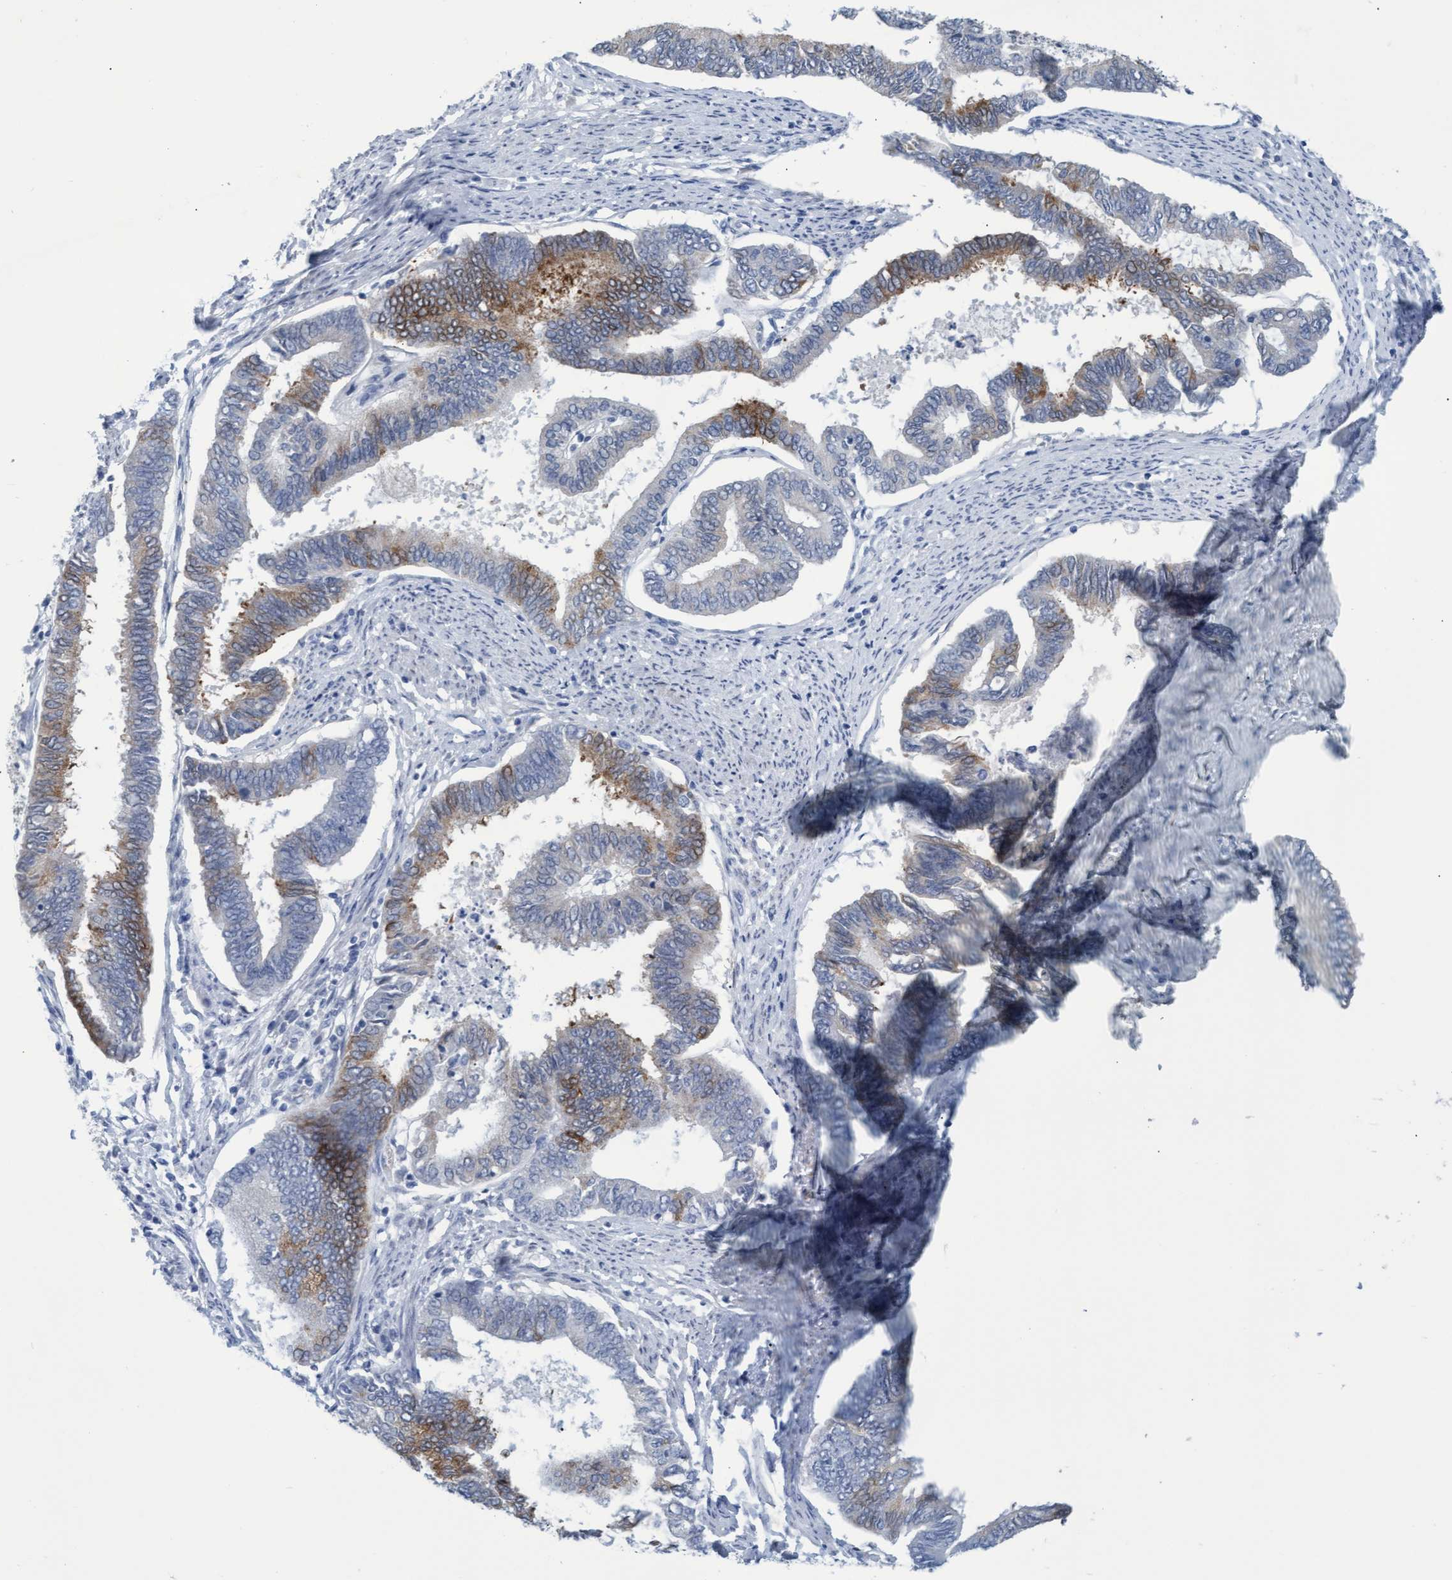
{"staining": {"intensity": "moderate", "quantity": "<25%", "location": "cytoplasmic/membranous"}, "tissue": "endometrial cancer", "cell_type": "Tumor cells", "image_type": "cancer", "snomed": [{"axis": "morphology", "description": "Adenocarcinoma, NOS"}, {"axis": "topography", "description": "Endometrium"}], "caption": "This is a histology image of immunohistochemistry (IHC) staining of adenocarcinoma (endometrial), which shows moderate positivity in the cytoplasmic/membranous of tumor cells.", "gene": "SSTR3", "patient": {"sex": "female", "age": 86}}